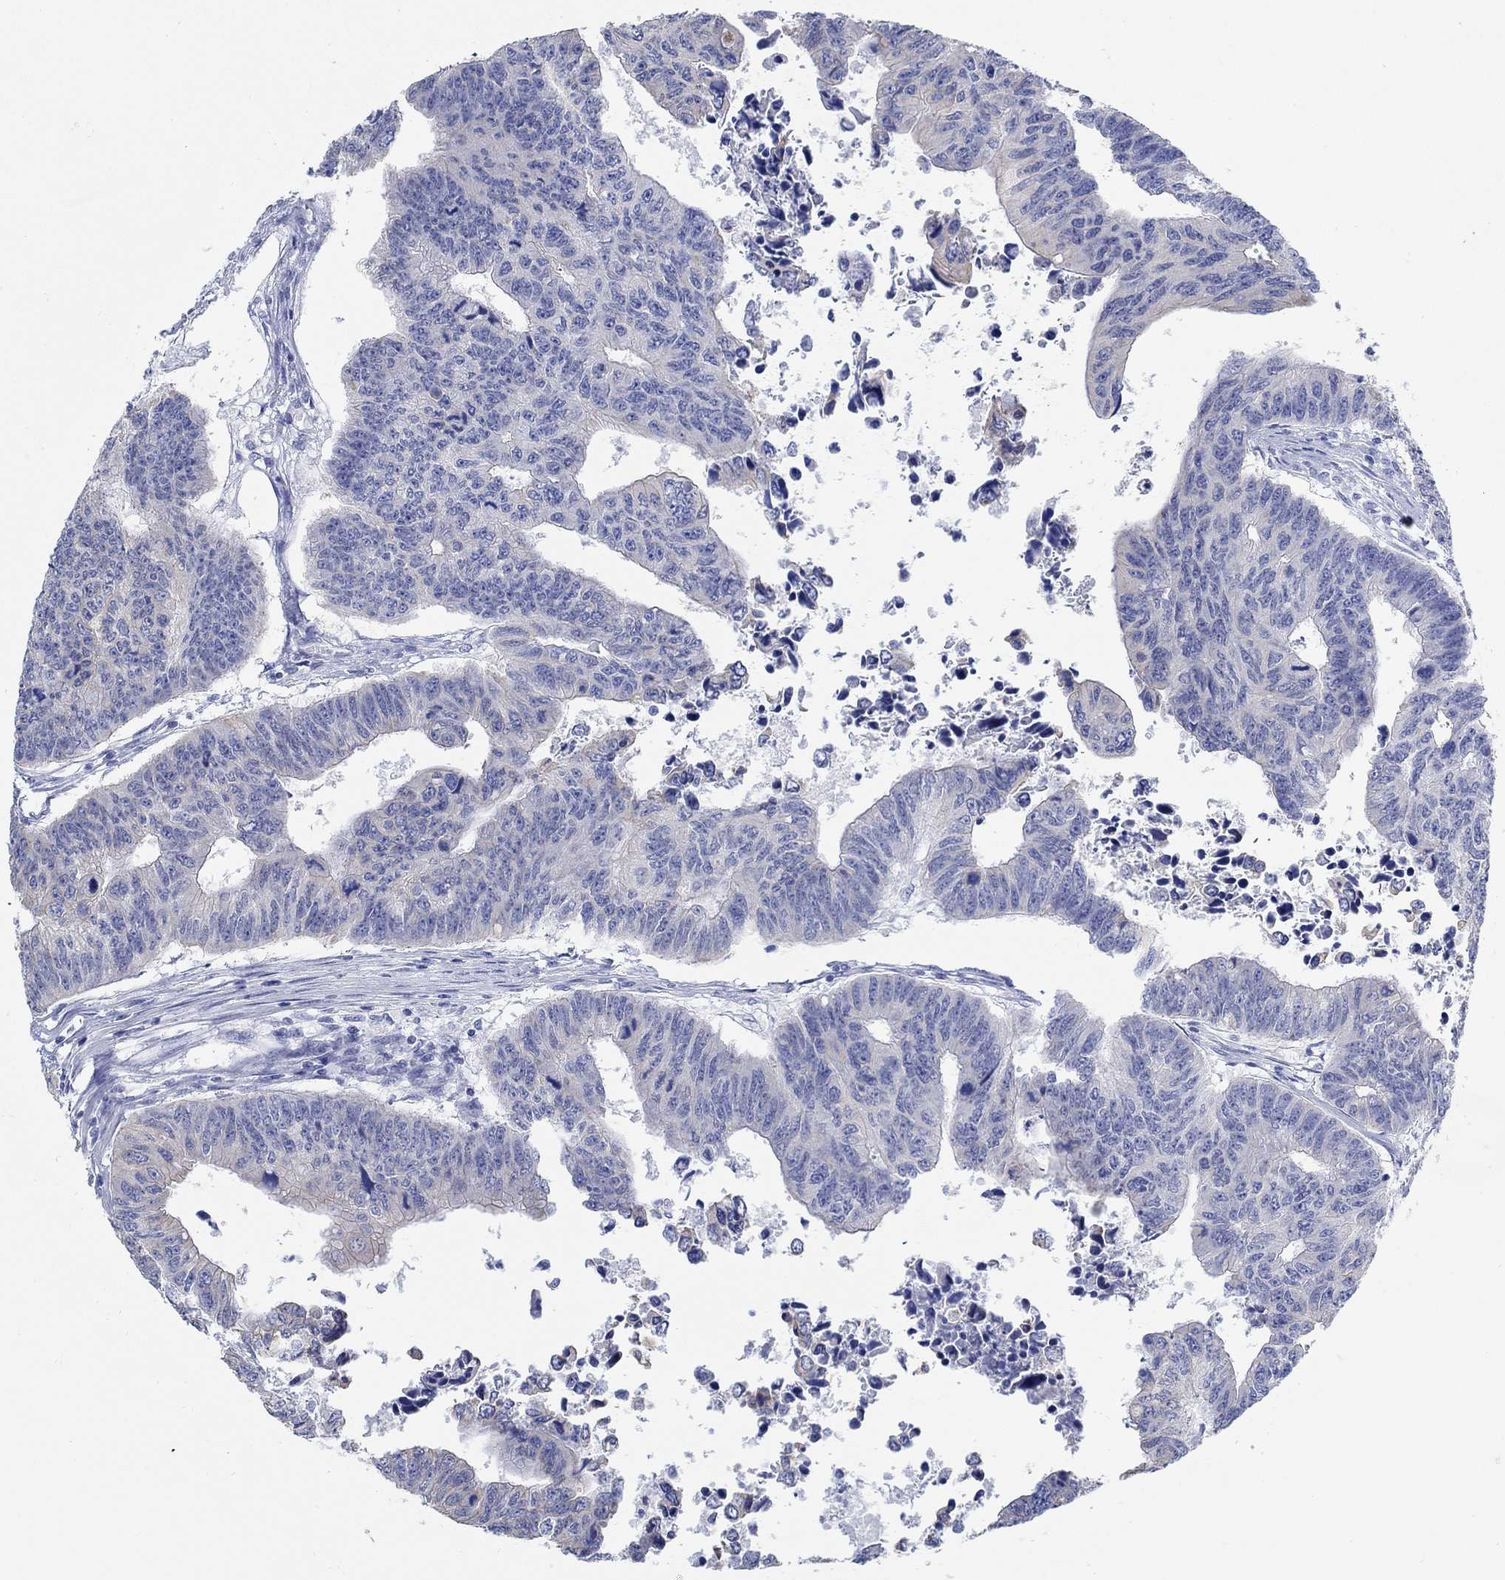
{"staining": {"intensity": "negative", "quantity": "none", "location": "none"}, "tissue": "colorectal cancer", "cell_type": "Tumor cells", "image_type": "cancer", "snomed": [{"axis": "morphology", "description": "Adenocarcinoma, NOS"}, {"axis": "topography", "description": "Rectum"}], "caption": "A high-resolution micrograph shows IHC staining of adenocarcinoma (colorectal), which demonstrates no significant expression in tumor cells.", "gene": "AK8", "patient": {"sex": "female", "age": 85}}